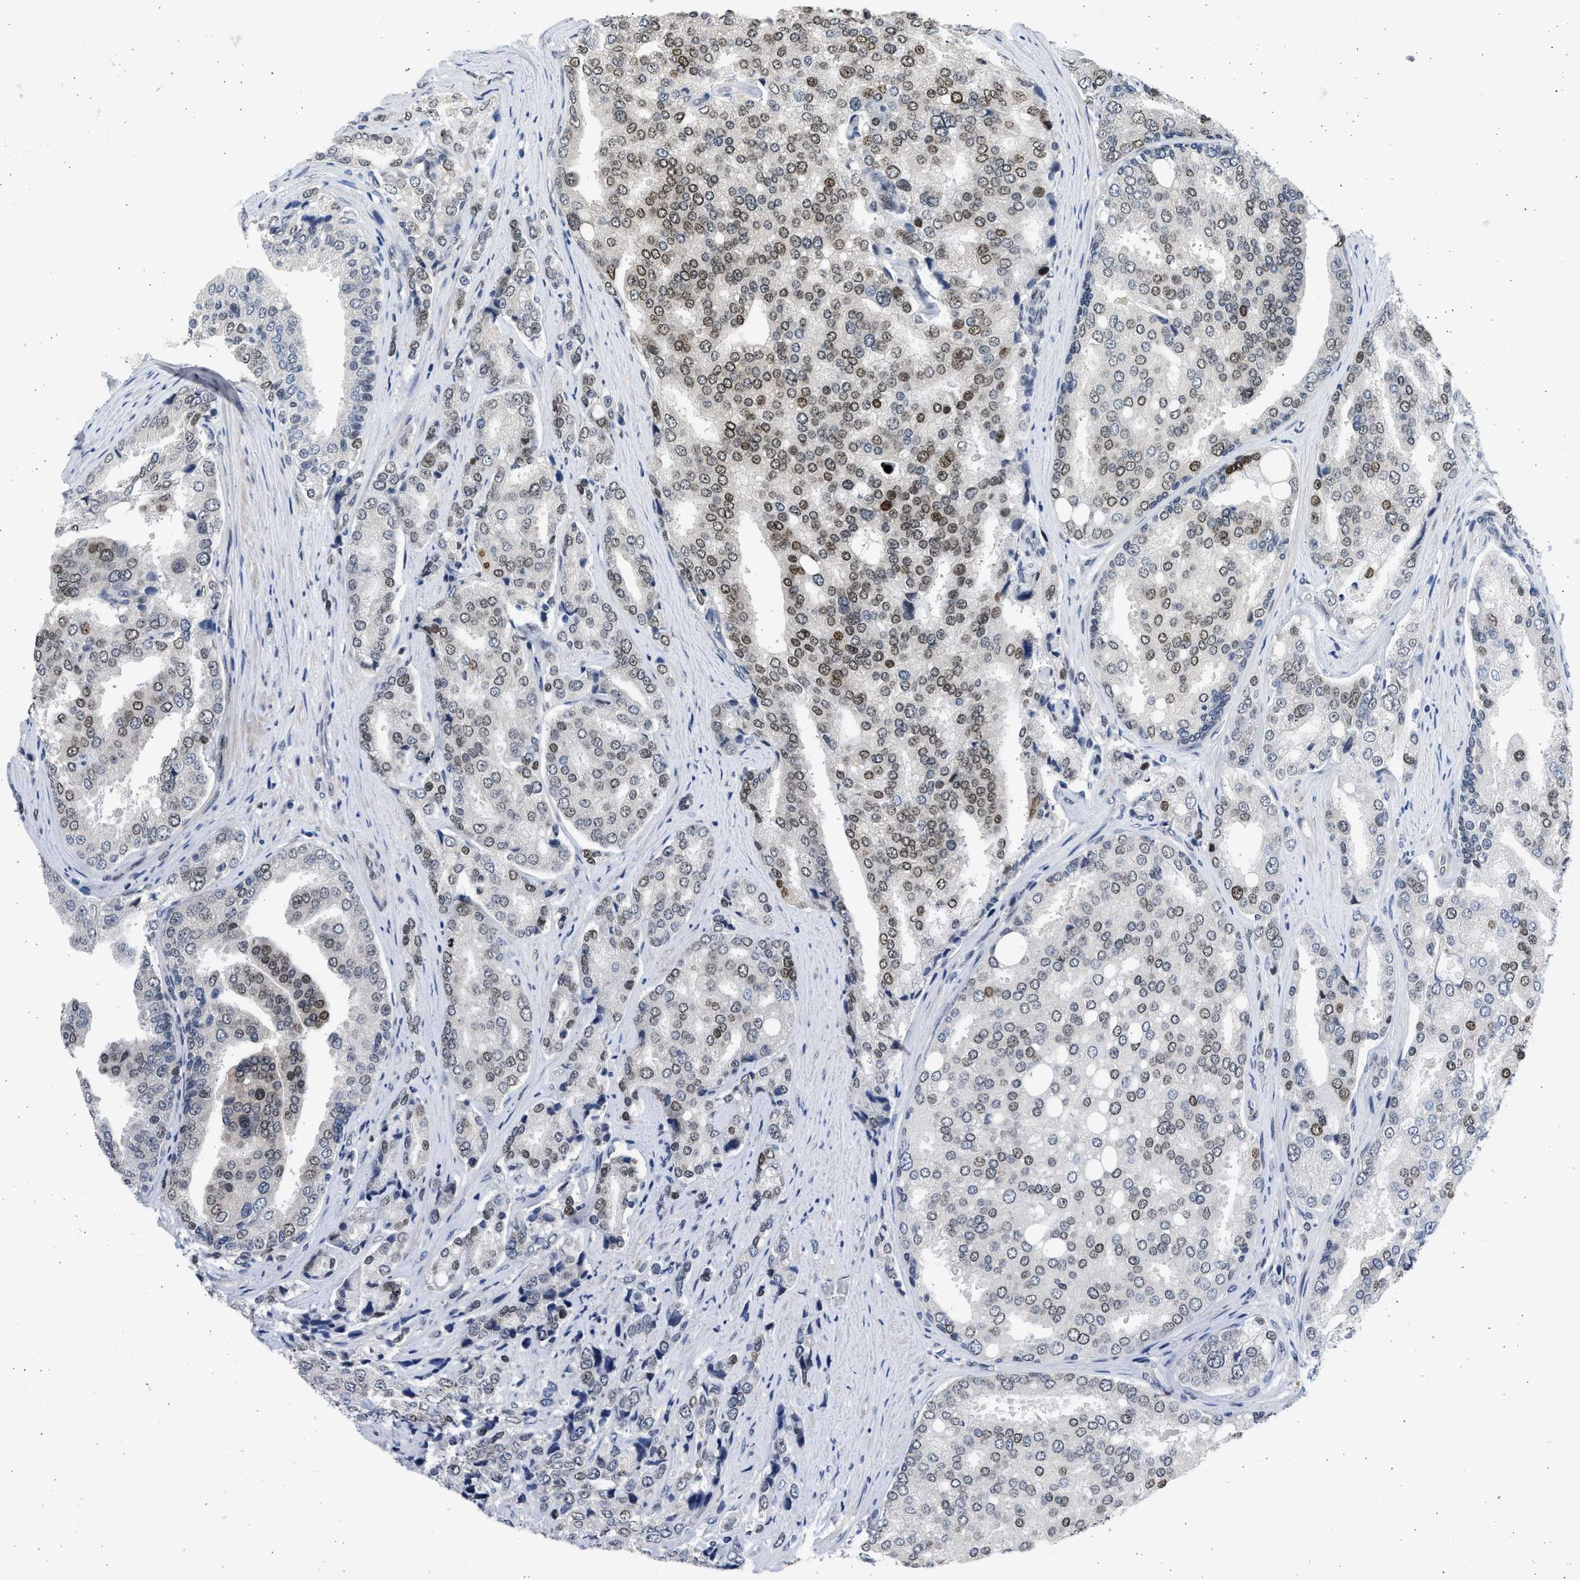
{"staining": {"intensity": "moderate", "quantity": "25%-75%", "location": "nuclear"}, "tissue": "prostate cancer", "cell_type": "Tumor cells", "image_type": "cancer", "snomed": [{"axis": "morphology", "description": "Adenocarcinoma, High grade"}, {"axis": "topography", "description": "Prostate"}], "caption": "An image of prostate adenocarcinoma (high-grade) stained for a protein shows moderate nuclear brown staining in tumor cells.", "gene": "HMGN3", "patient": {"sex": "male", "age": 50}}